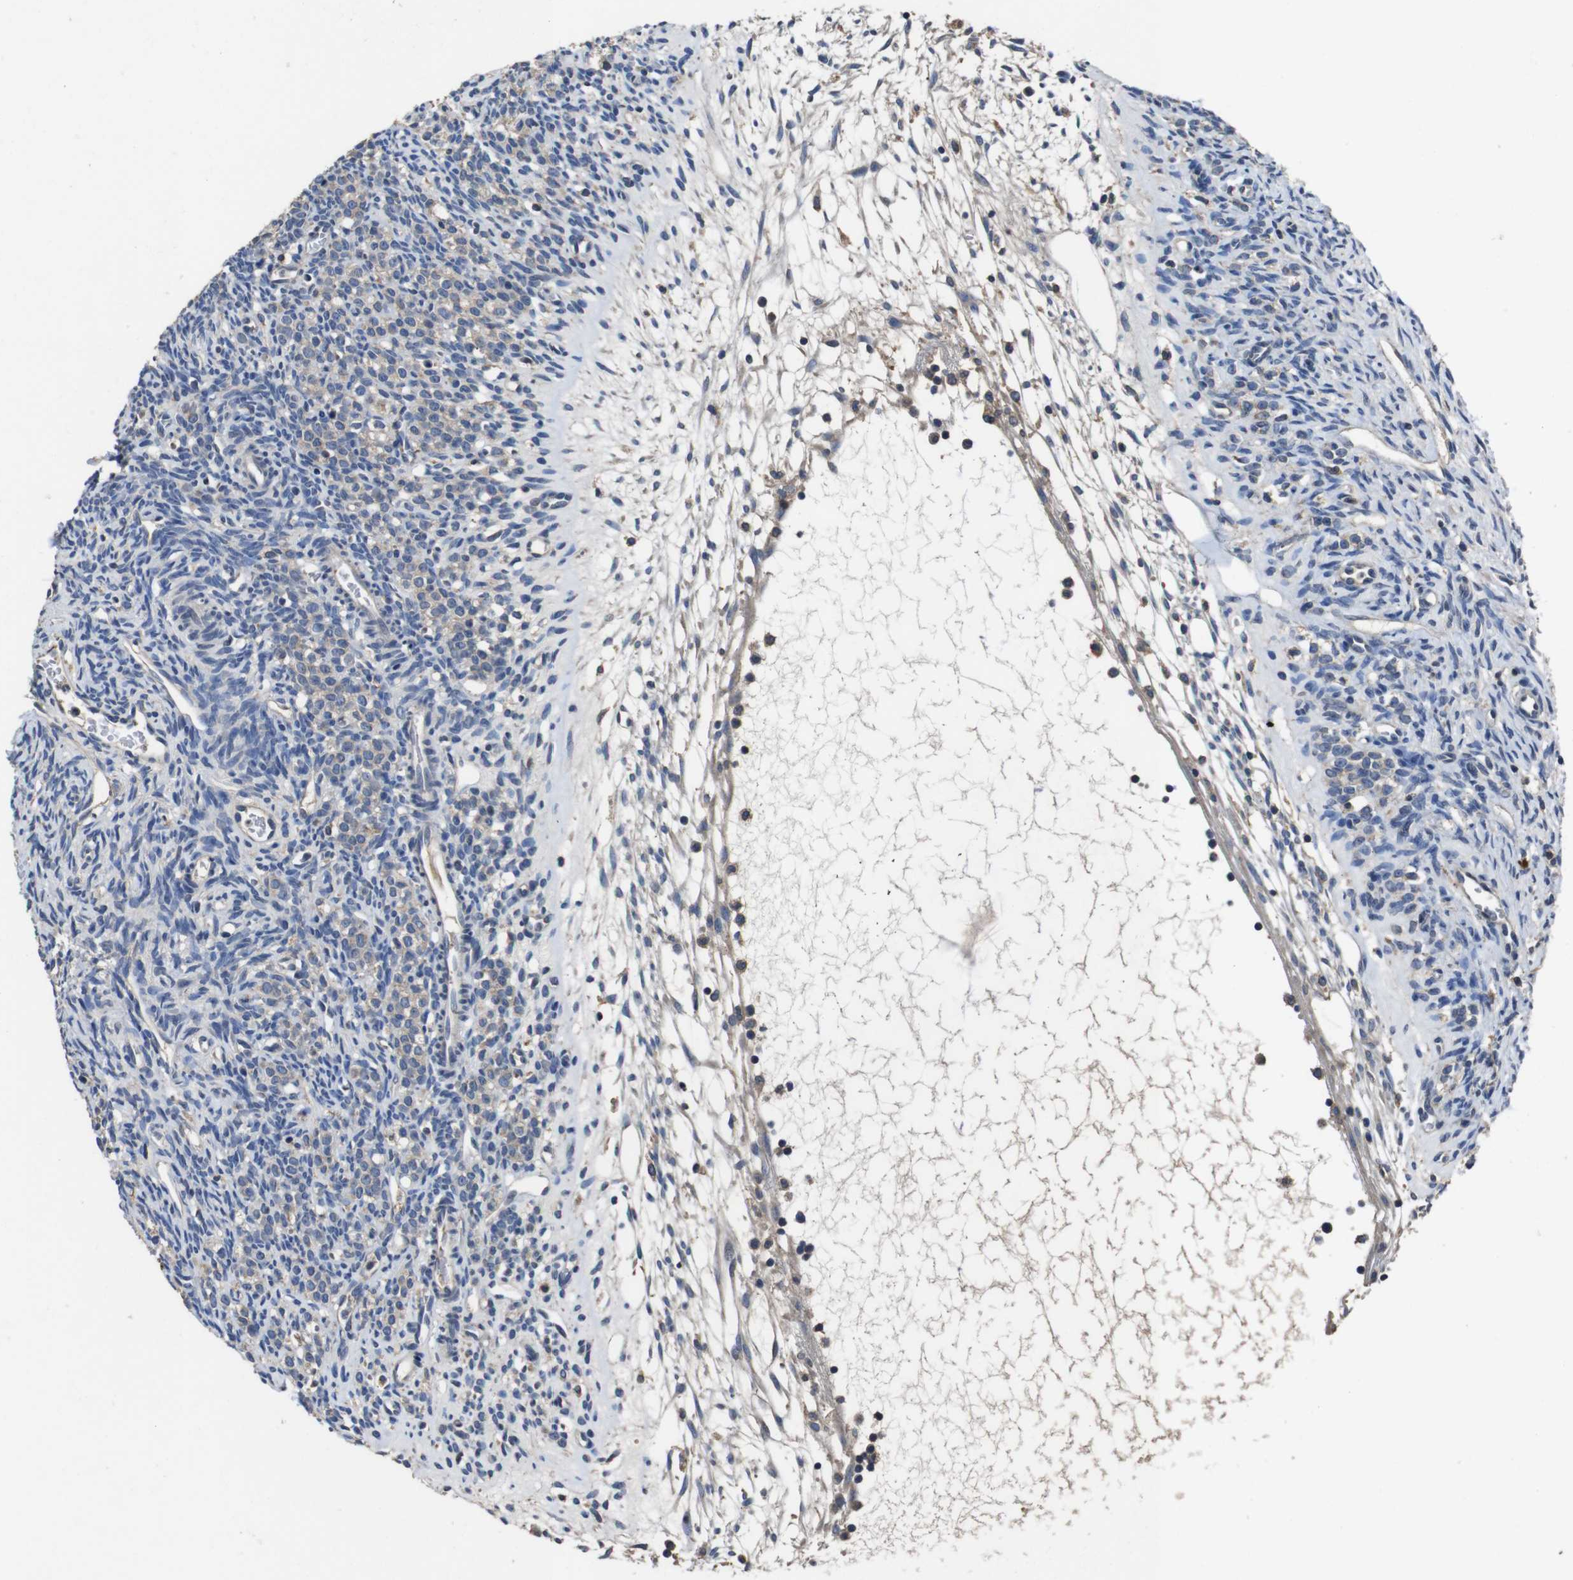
{"staining": {"intensity": "negative", "quantity": "none", "location": "none"}, "tissue": "ovary", "cell_type": "Ovarian stroma cells", "image_type": "normal", "snomed": [{"axis": "morphology", "description": "Normal tissue, NOS"}, {"axis": "topography", "description": "Ovary"}], "caption": "Immunohistochemical staining of unremarkable ovary demonstrates no significant staining in ovarian stroma cells.", "gene": "GLIPR1", "patient": {"sex": "female", "age": 33}}